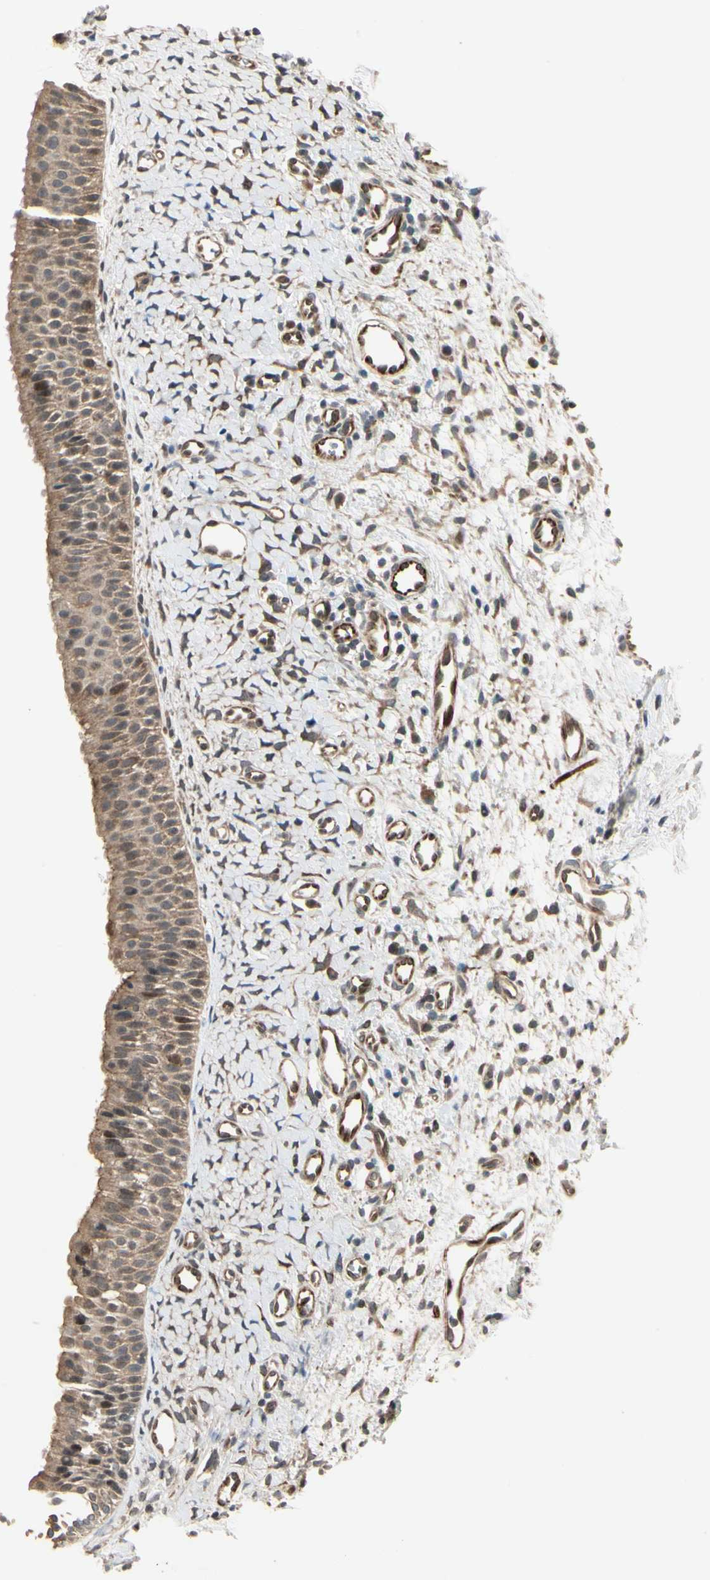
{"staining": {"intensity": "moderate", "quantity": ">75%", "location": "cytoplasmic/membranous"}, "tissue": "nasopharynx", "cell_type": "Respiratory epithelial cells", "image_type": "normal", "snomed": [{"axis": "morphology", "description": "Normal tissue, NOS"}, {"axis": "topography", "description": "Nasopharynx"}], "caption": "High-power microscopy captured an IHC histopathology image of unremarkable nasopharynx, revealing moderate cytoplasmic/membranous positivity in approximately >75% of respiratory epithelial cells. The staining was performed using DAB, with brown indicating positive protein expression. Nuclei are stained blue with hematoxylin.", "gene": "SVBP", "patient": {"sex": "male", "age": 22}}